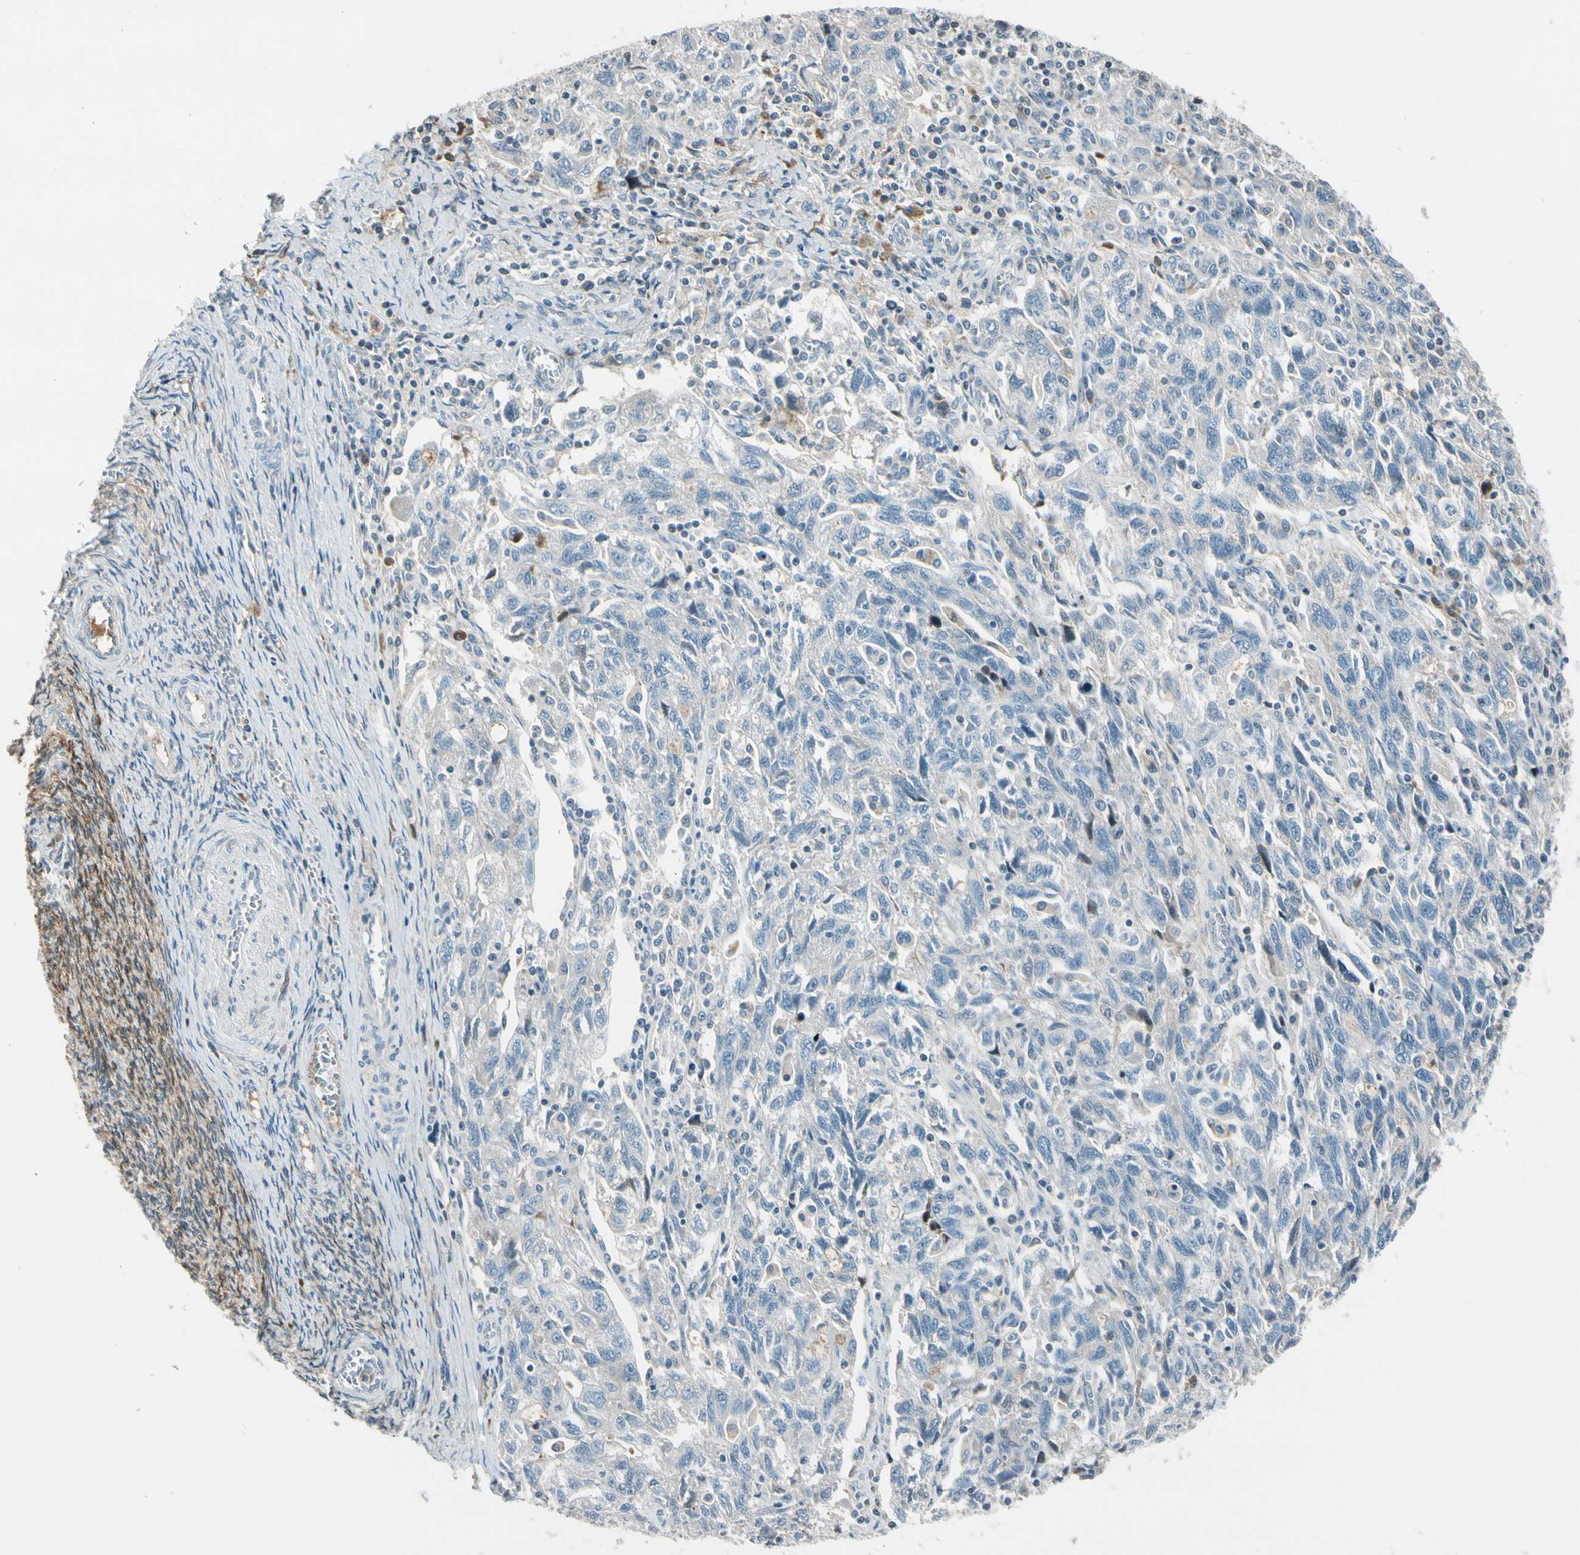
{"staining": {"intensity": "negative", "quantity": "none", "location": "none"}, "tissue": "ovarian cancer", "cell_type": "Tumor cells", "image_type": "cancer", "snomed": [{"axis": "morphology", "description": "Carcinoma, NOS"}, {"axis": "morphology", "description": "Cystadenocarcinoma, serous, NOS"}, {"axis": "topography", "description": "Ovary"}], "caption": "Immunohistochemistry of ovarian carcinoma exhibits no positivity in tumor cells. (DAB immunohistochemistry (IHC), high magnification).", "gene": "PDPN", "patient": {"sex": "female", "age": 69}}